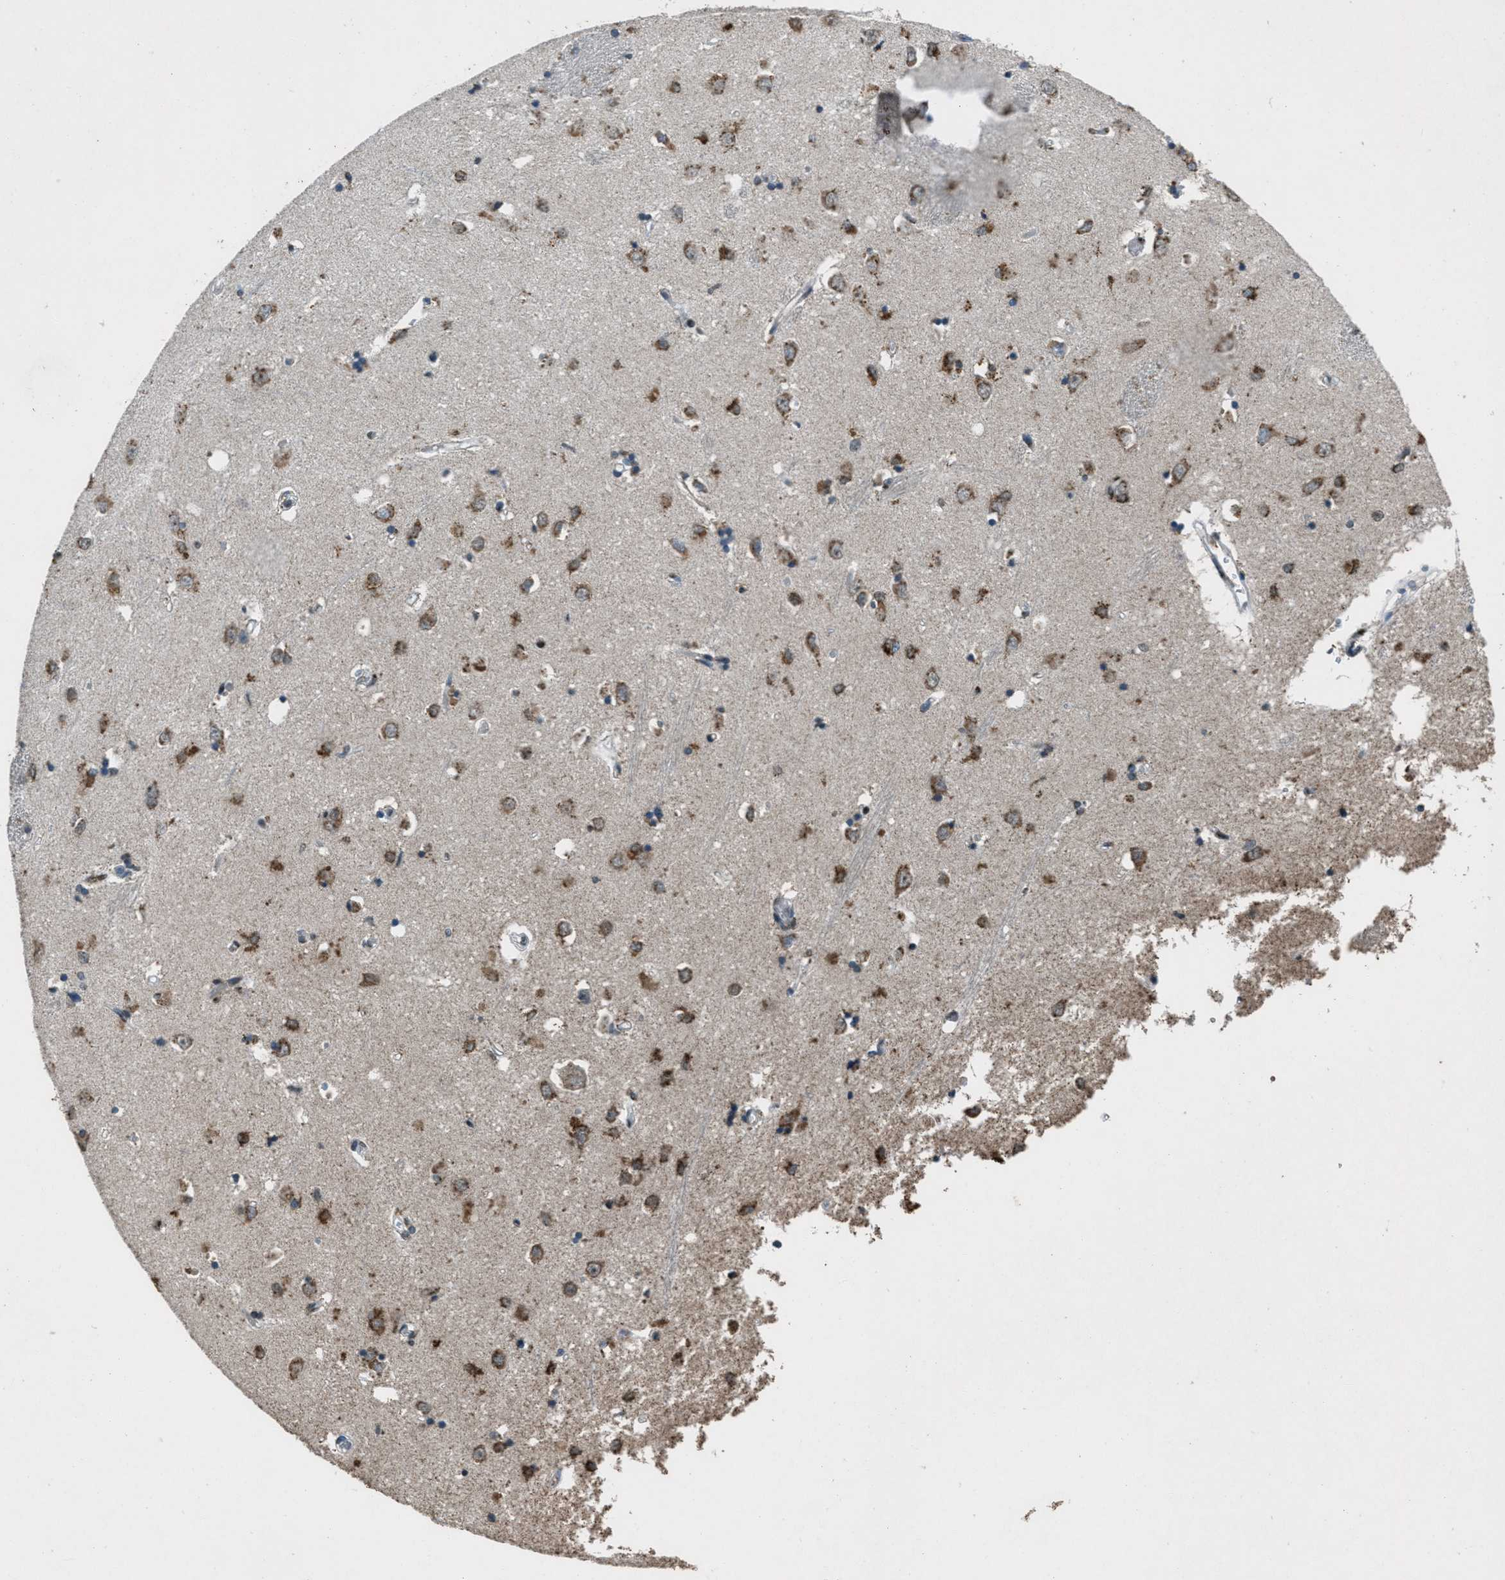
{"staining": {"intensity": "moderate", "quantity": ">75%", "location": "cytoplasmic/membranous"}, "tissue": "caudate", "cell_type": "Glial cells", "image_type": "normal", "snomed": [{"axis": "morphology", "description": "Normal tissue, NOS"}, {"axis": "topography", "description": "Lateral ventricle wall"}], "caption": "Protein expression analysis of unremarkable caudate reveals moderate cytoplasmic/membranous positivity in about >75% of glial cells. The staining is performed using DAB (3,3'-diaminobenzidine) brown chromogen to label protein expression. The nuclei are counter-stained blue using hematoxylin.", "gene": "GPC6", "patient": {"sex": "female", "age": 19}}